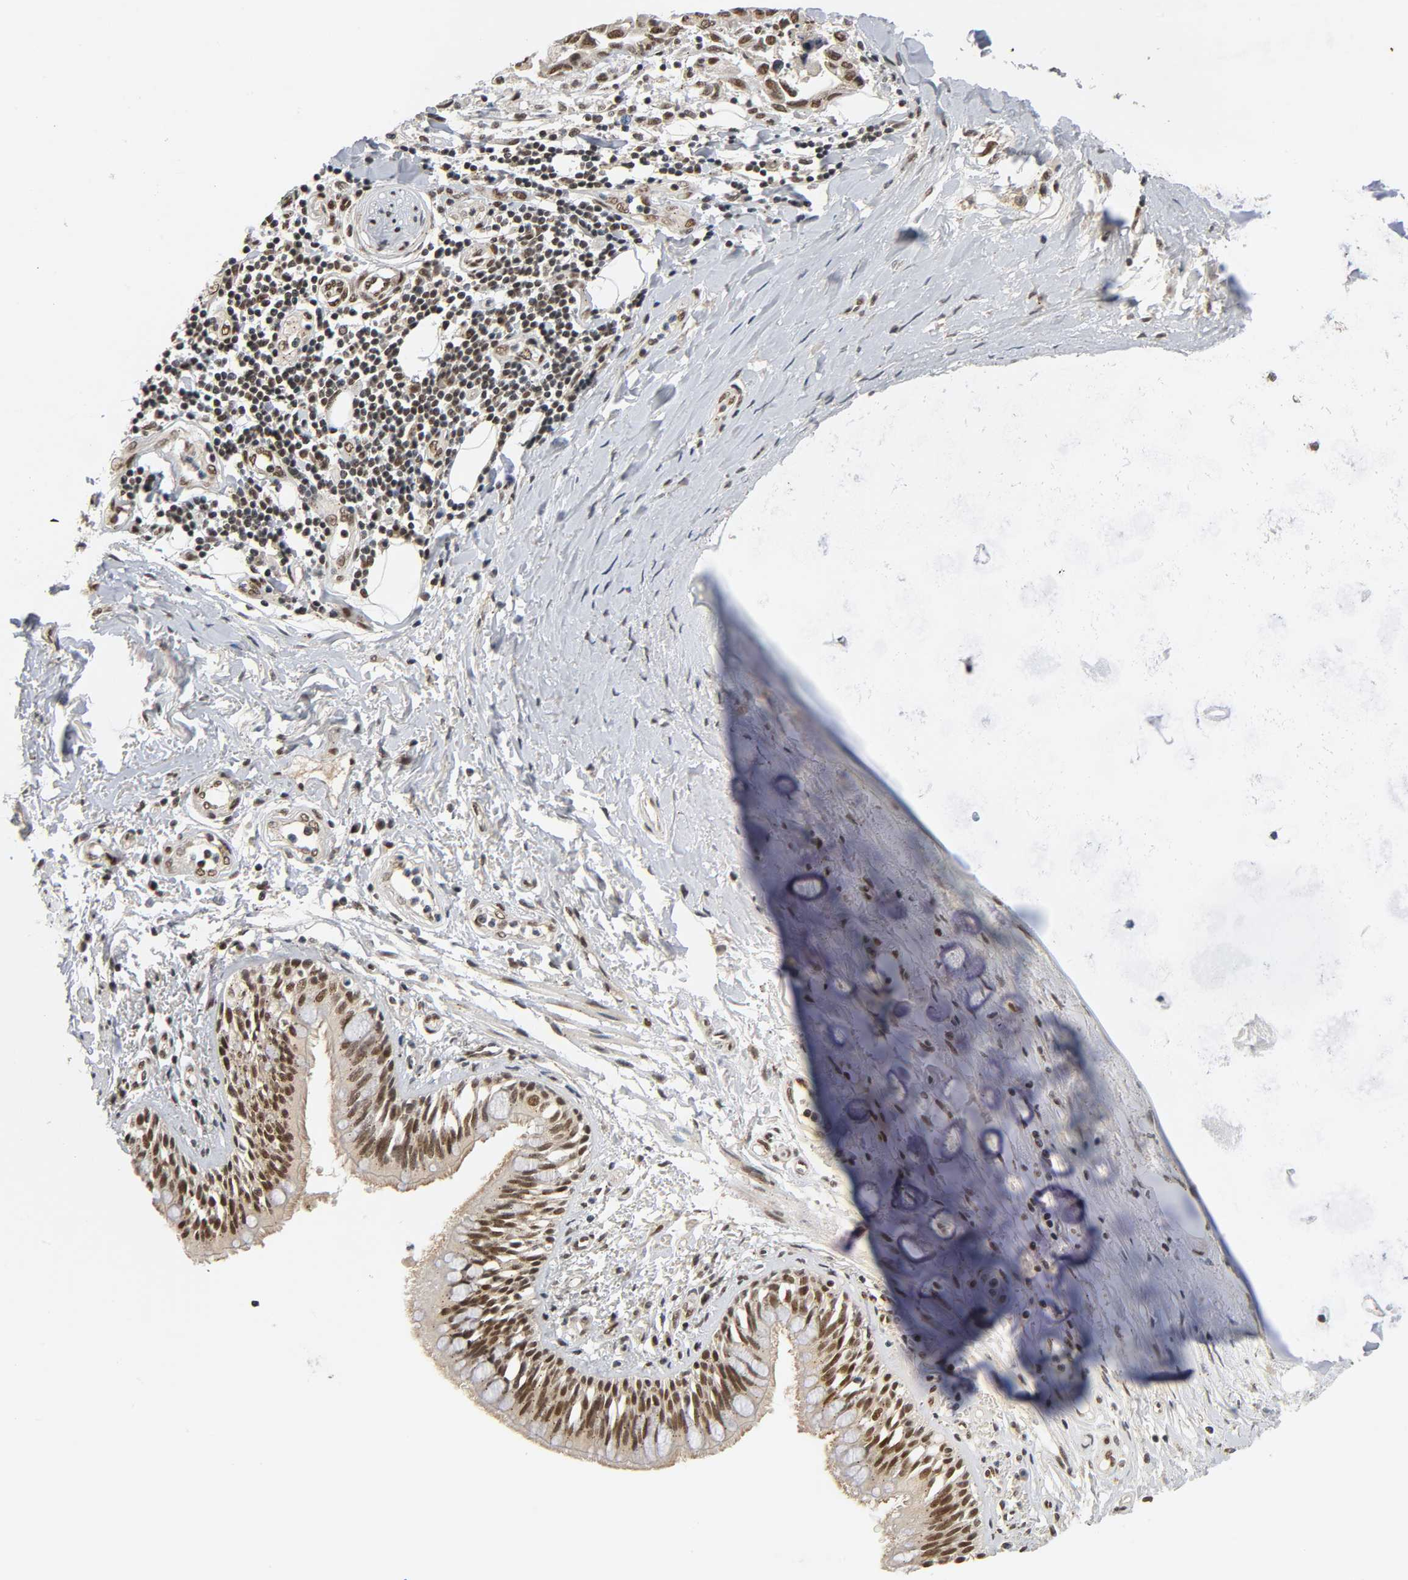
{"staining": {"intensity": "moderate", "quantity": ">75%", "location": "nuclear"}, "tissue": "lung cancer", "cell_type": "Tumor cells", "image_type": "cancer", "snomed": [{"axis": "morphology", "description": "Adenocarcinoma, NOS"}, {"axis": "topography", "description": "Lymph node"}, {"axis": "topography", "description": "Lung"}], "caption": "Tumor cells exhibit medium levels of moderate nuclear staining in about >75% of cells in human lung adenocarcinoma.", "gene": "SMARCD1", "patient": {"sex": "male", "age": 64}}